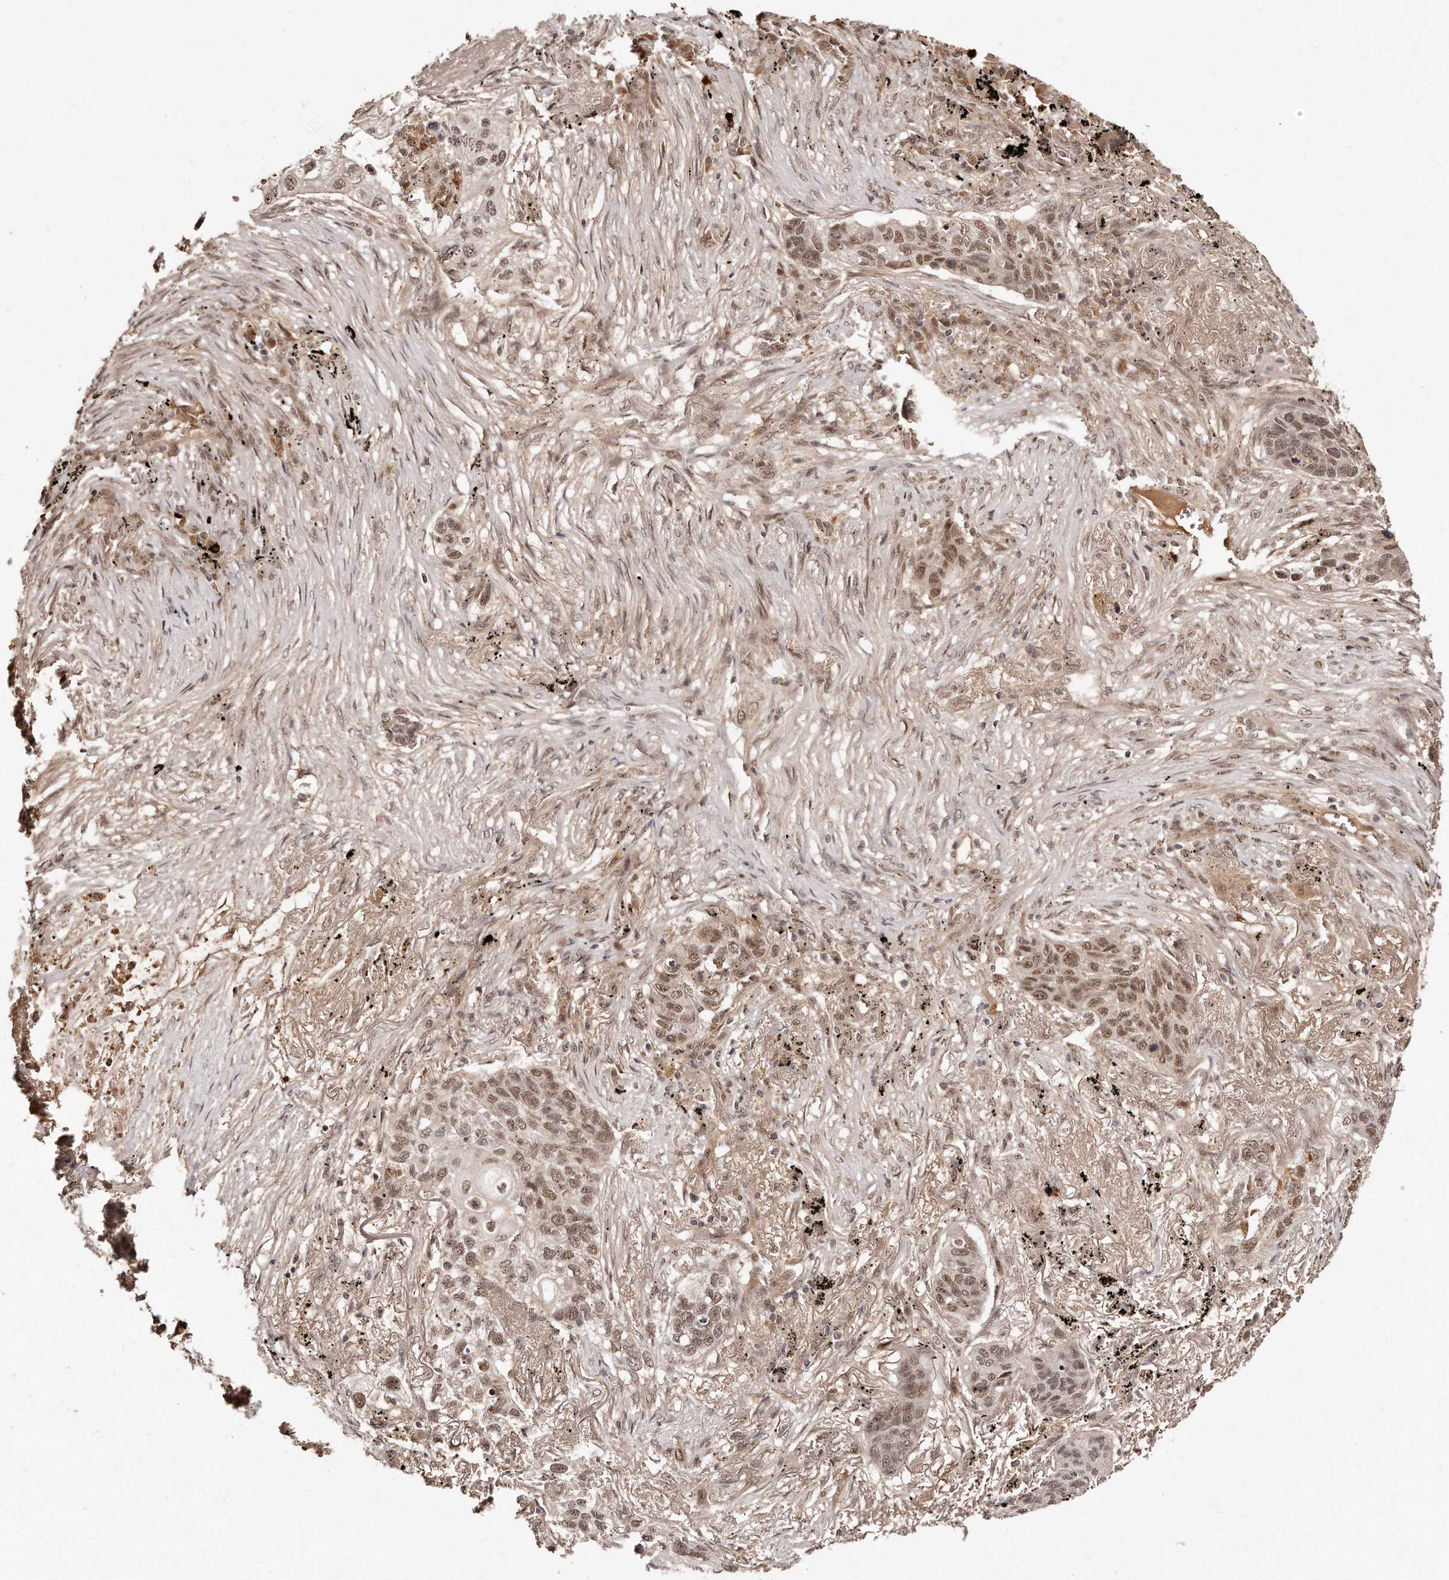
{"staining": {"intensity": "moderate", "quantity": ">75%", "location": "nuclear"}, "tissue": "lung cancer", "cell_type": "Tumor cells", "image_type": "cancer", "snomed": [{"axis": "morphology", "description": "Squamous cell carcinoma, NOS"}, {"axis": "topography", "description": "Lung"}], "caption": "A micrograph of human lung cancer stained for a protein demonstrates moderate nuclear brown staining in tumor cells.", "gene": "SOX4", "patient": {"sex": "female", "age": 63}}